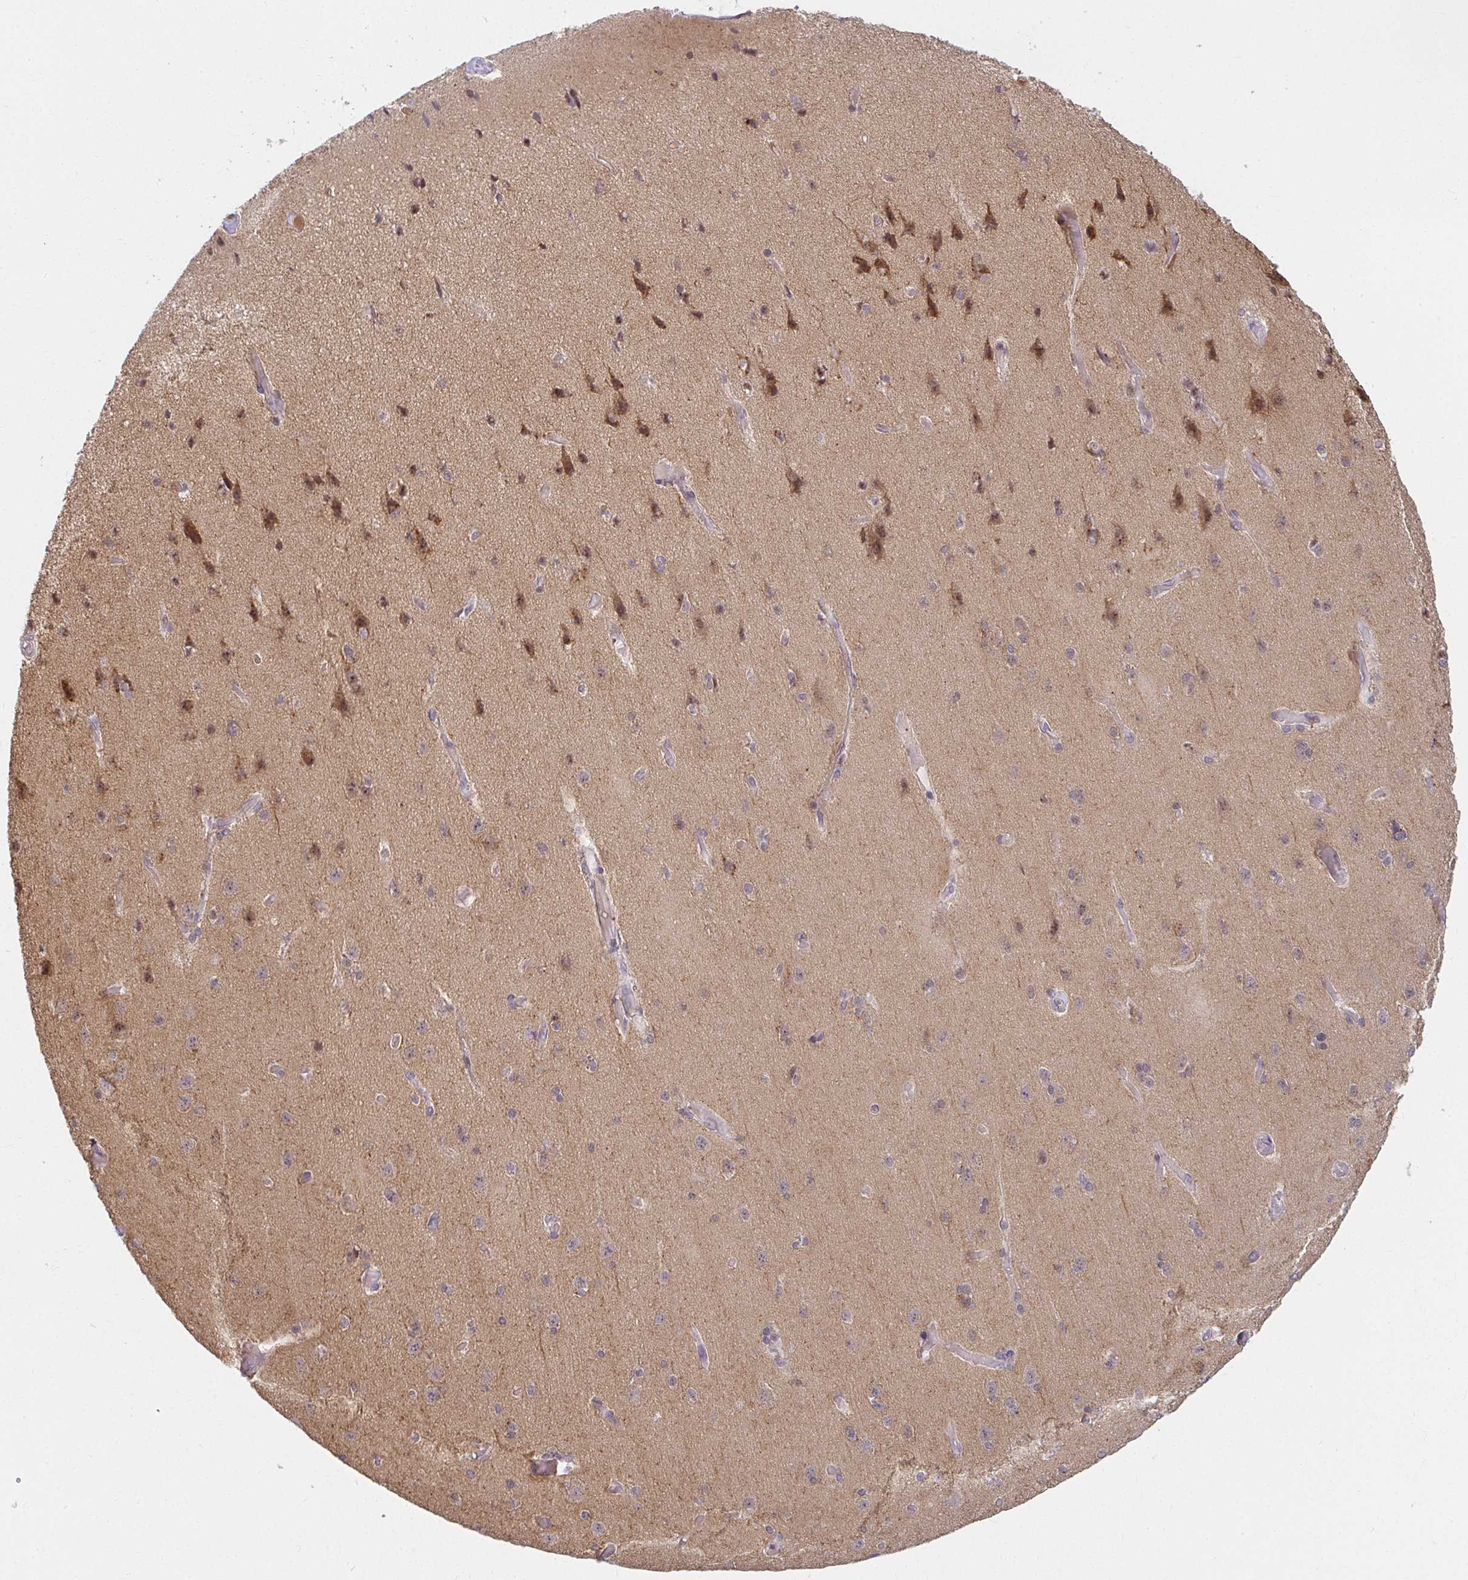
{"staining": {"intensity": "negative", "quantity": "none", "location": "none"}, "tissue": "cerebral cortex", "cell_type": "Endothelial cells", "image_type": "normal", "snomed": [{"axis": "morphology", "description": "Normal tissue, NOS"}, {"axis": "morphology", "description": "Glioma, malignant, High grade"}, {"axis": "topography", "description": "Cerebral cortex"}], "caption": "This is an IHC image of benign human cerebral cortex. There is no positivity in endothelial cells.", "gene": "ANK3", "patient": {"sex": "male", "age": 71}}